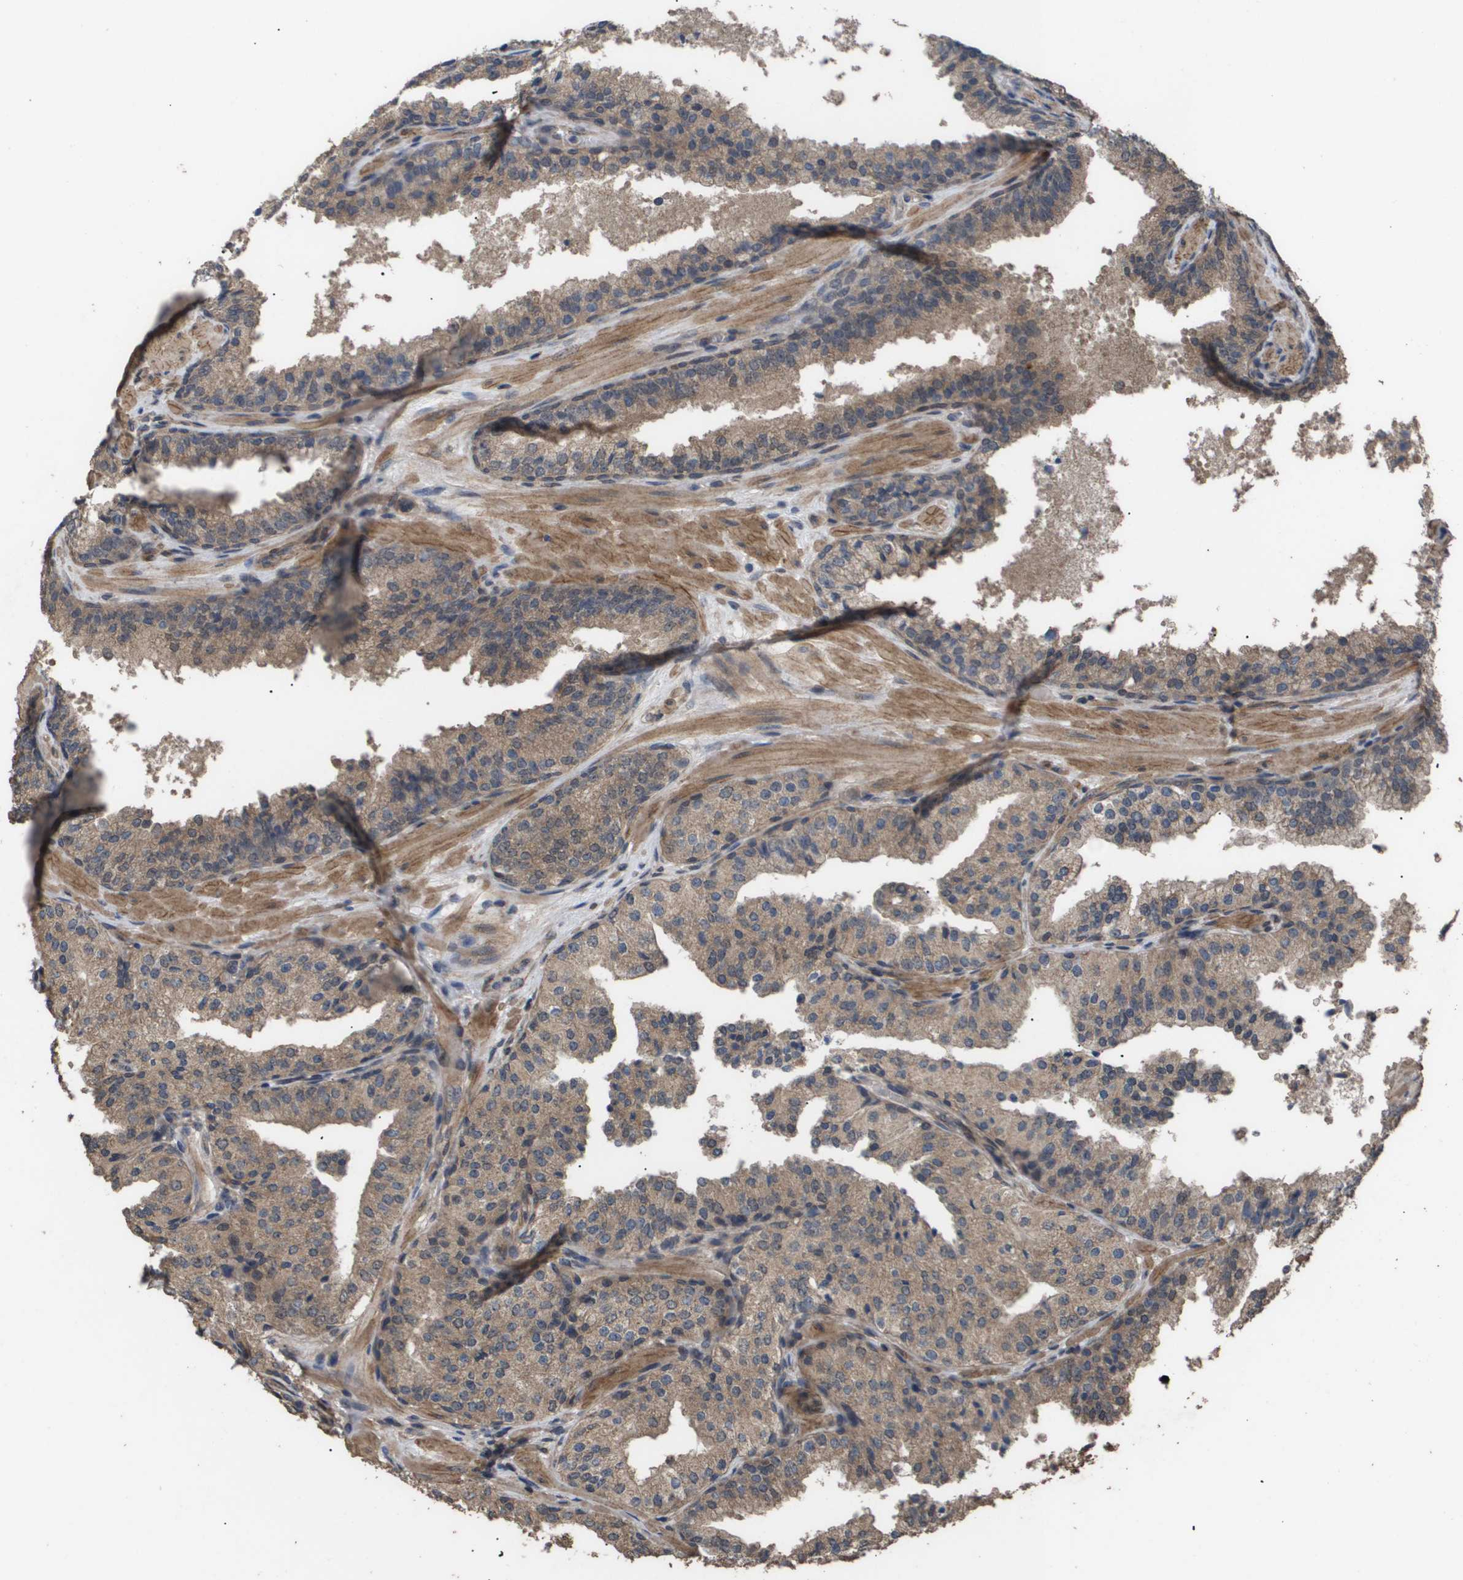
{"staining": {"intensity": "moderate", "quantity": ">75%", "location": "cytoplasmic/membranous"}, "tissue": "prostate cancer", "cell_type": "Tumor cells", "image_type": "cancer", "snomed": [{"axis": "morphology", "description": "Adenocarcinoma, High grade"}, {"axis": "topography", "description": "Prostate"}], "caption": "A micrograph of human prostate cancer (adenocarcinoma (high-grade)) stained for a protein demonstrates moderate cytoplasmic/membranous brown staining in tumor cells. The staining was performed using DAB (3,3'-diaminobenzidine) to visualize the protein expression in brown, while the nuclei were stained in blue with hematoxylin (Magnification: 20x).", "gene": "CUL5", "patient": {"sex": "male", "age": 65}}